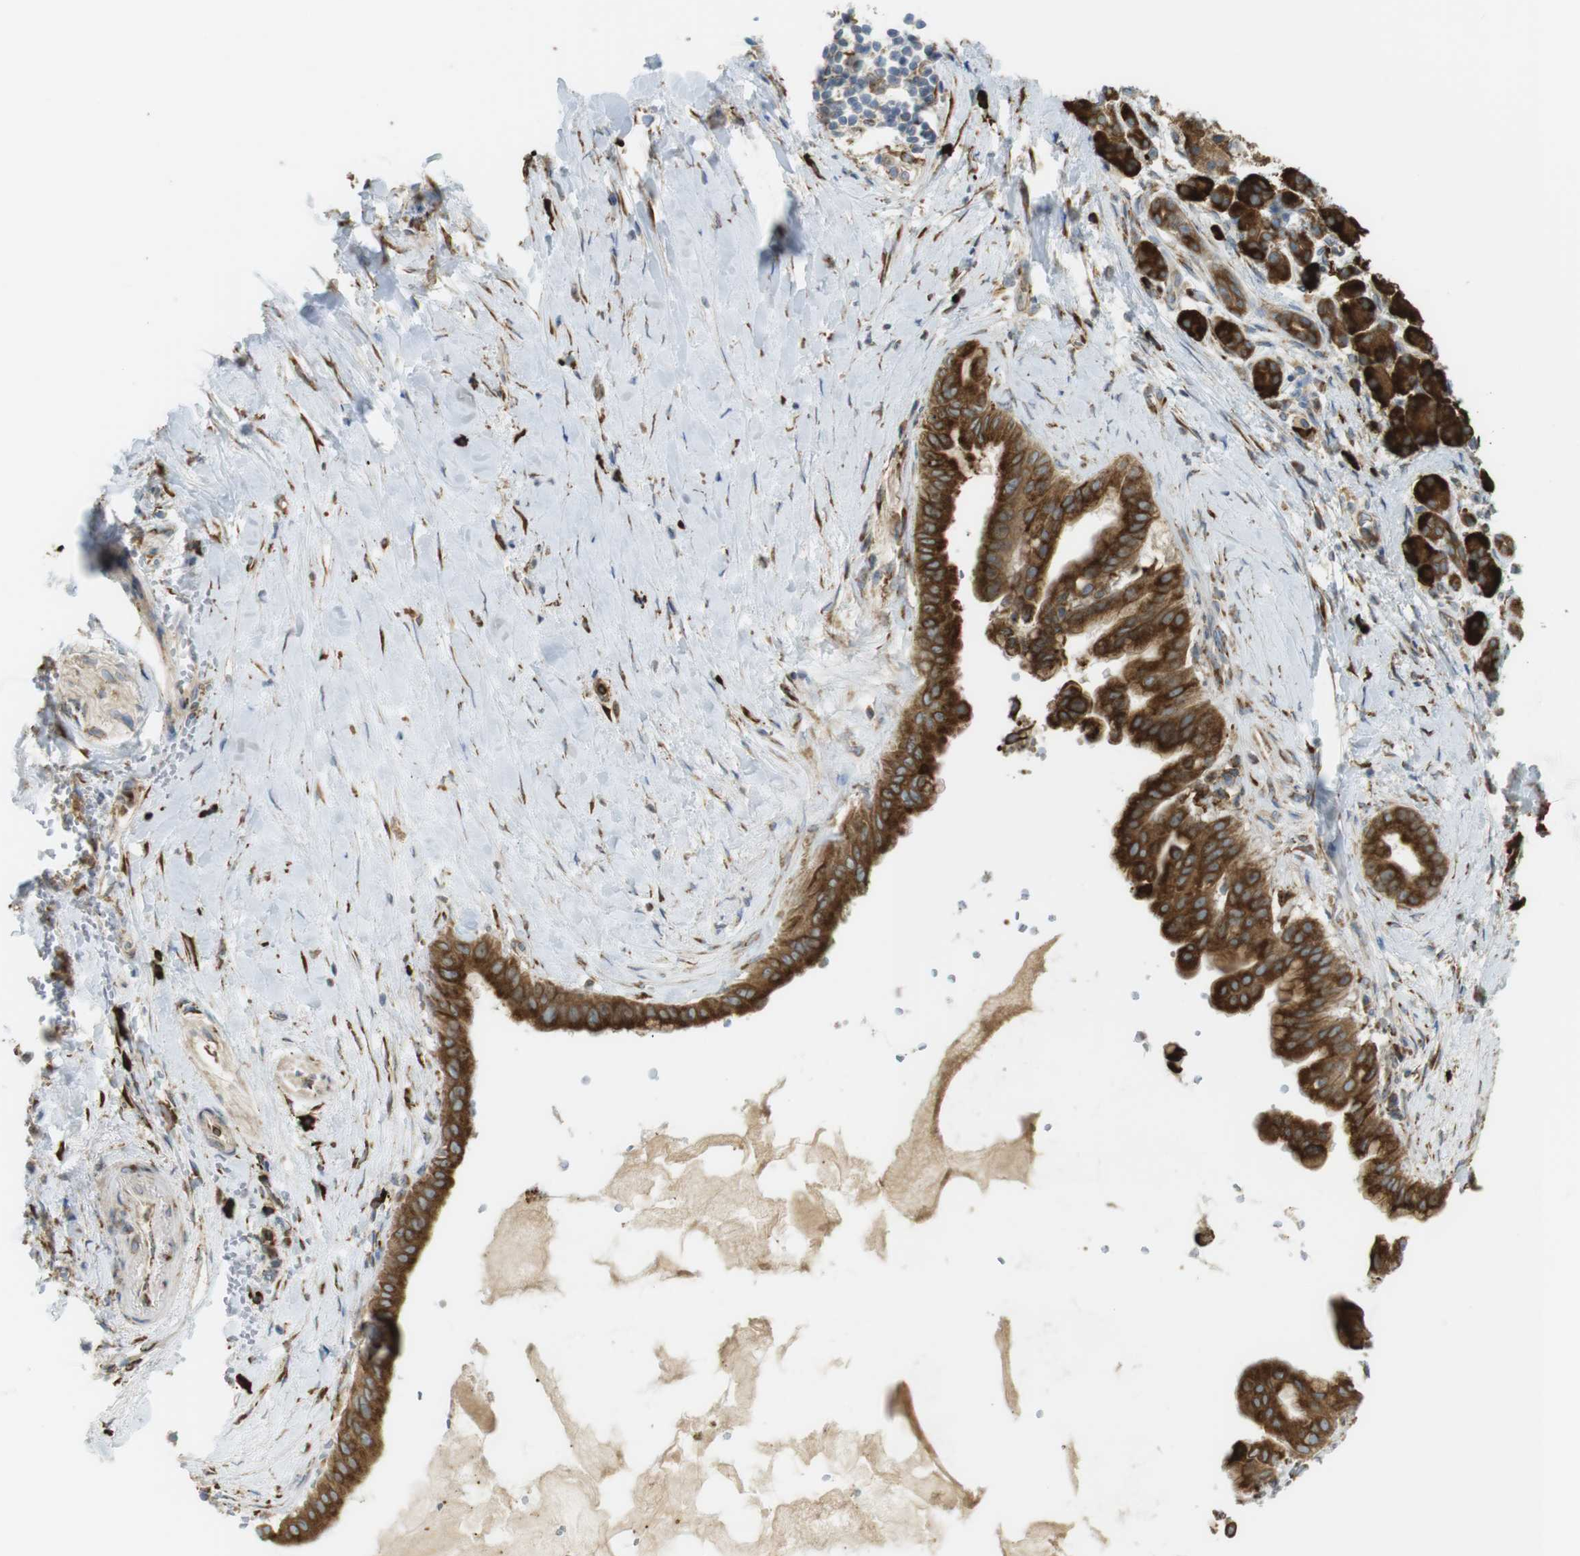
{"staining": {"intensity": "strong", "quantity": ">75%", "location": "cytoplasmic/membranous"}, "tissue": "pancreatic cancer", "cell_type": "Tumor cells", "image_type": "cancer", "snomed": [{"axis": "morphology", "description": "Adenocarcinoma, NOS"}, {"axis": "topography", "description": "Pancreas"}], "caption": "Protein staining of pancreatic cancer (adenocarcinoma) tissue exhibits strong cytoplasmic/membranous staining in about >75% of tumor cells.", "gene": "MBOAT2", "patient": {"sex": "male", "age": 55}}